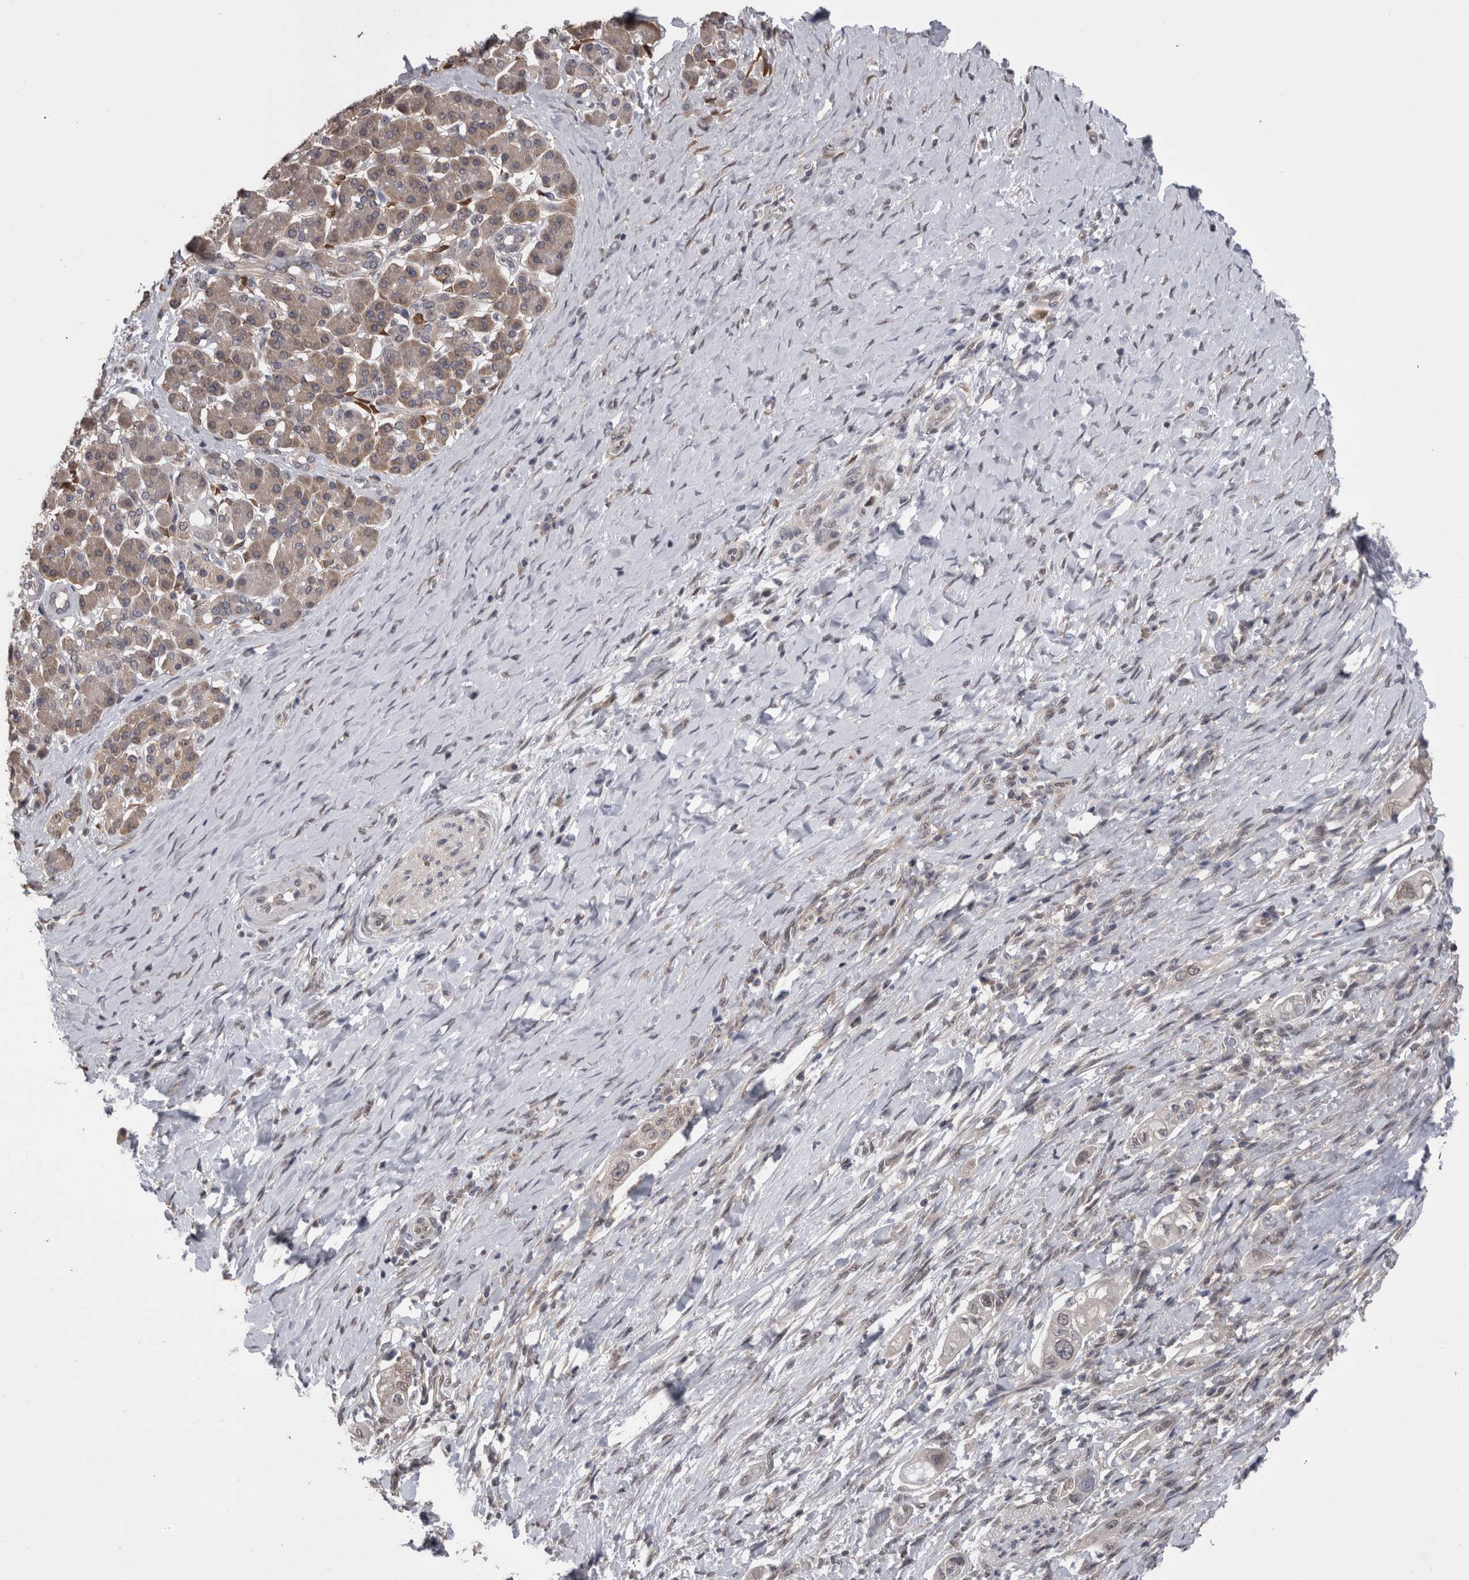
{"staining": {"intensity": "negative", "quantity": "none", "location": "none"}, "tissue": "pancreatic cancer", "cell_type": "Tumor cells", "image_type": "cancer", "snomed": [{"axis": "morphology", "description": "Adenocarcinoma, NOS"}, {"axis": "topography", "description": "Pancreas"}], "caption": "DAB (3,3'-diaminobenzidine) immunohistochemical staining of pancreatic cancer displays no significant expression in tumor cells. (DAB IHC, high magnification).", "gene": "DDX6", "patient": {"sex": "male", "age": 58}}